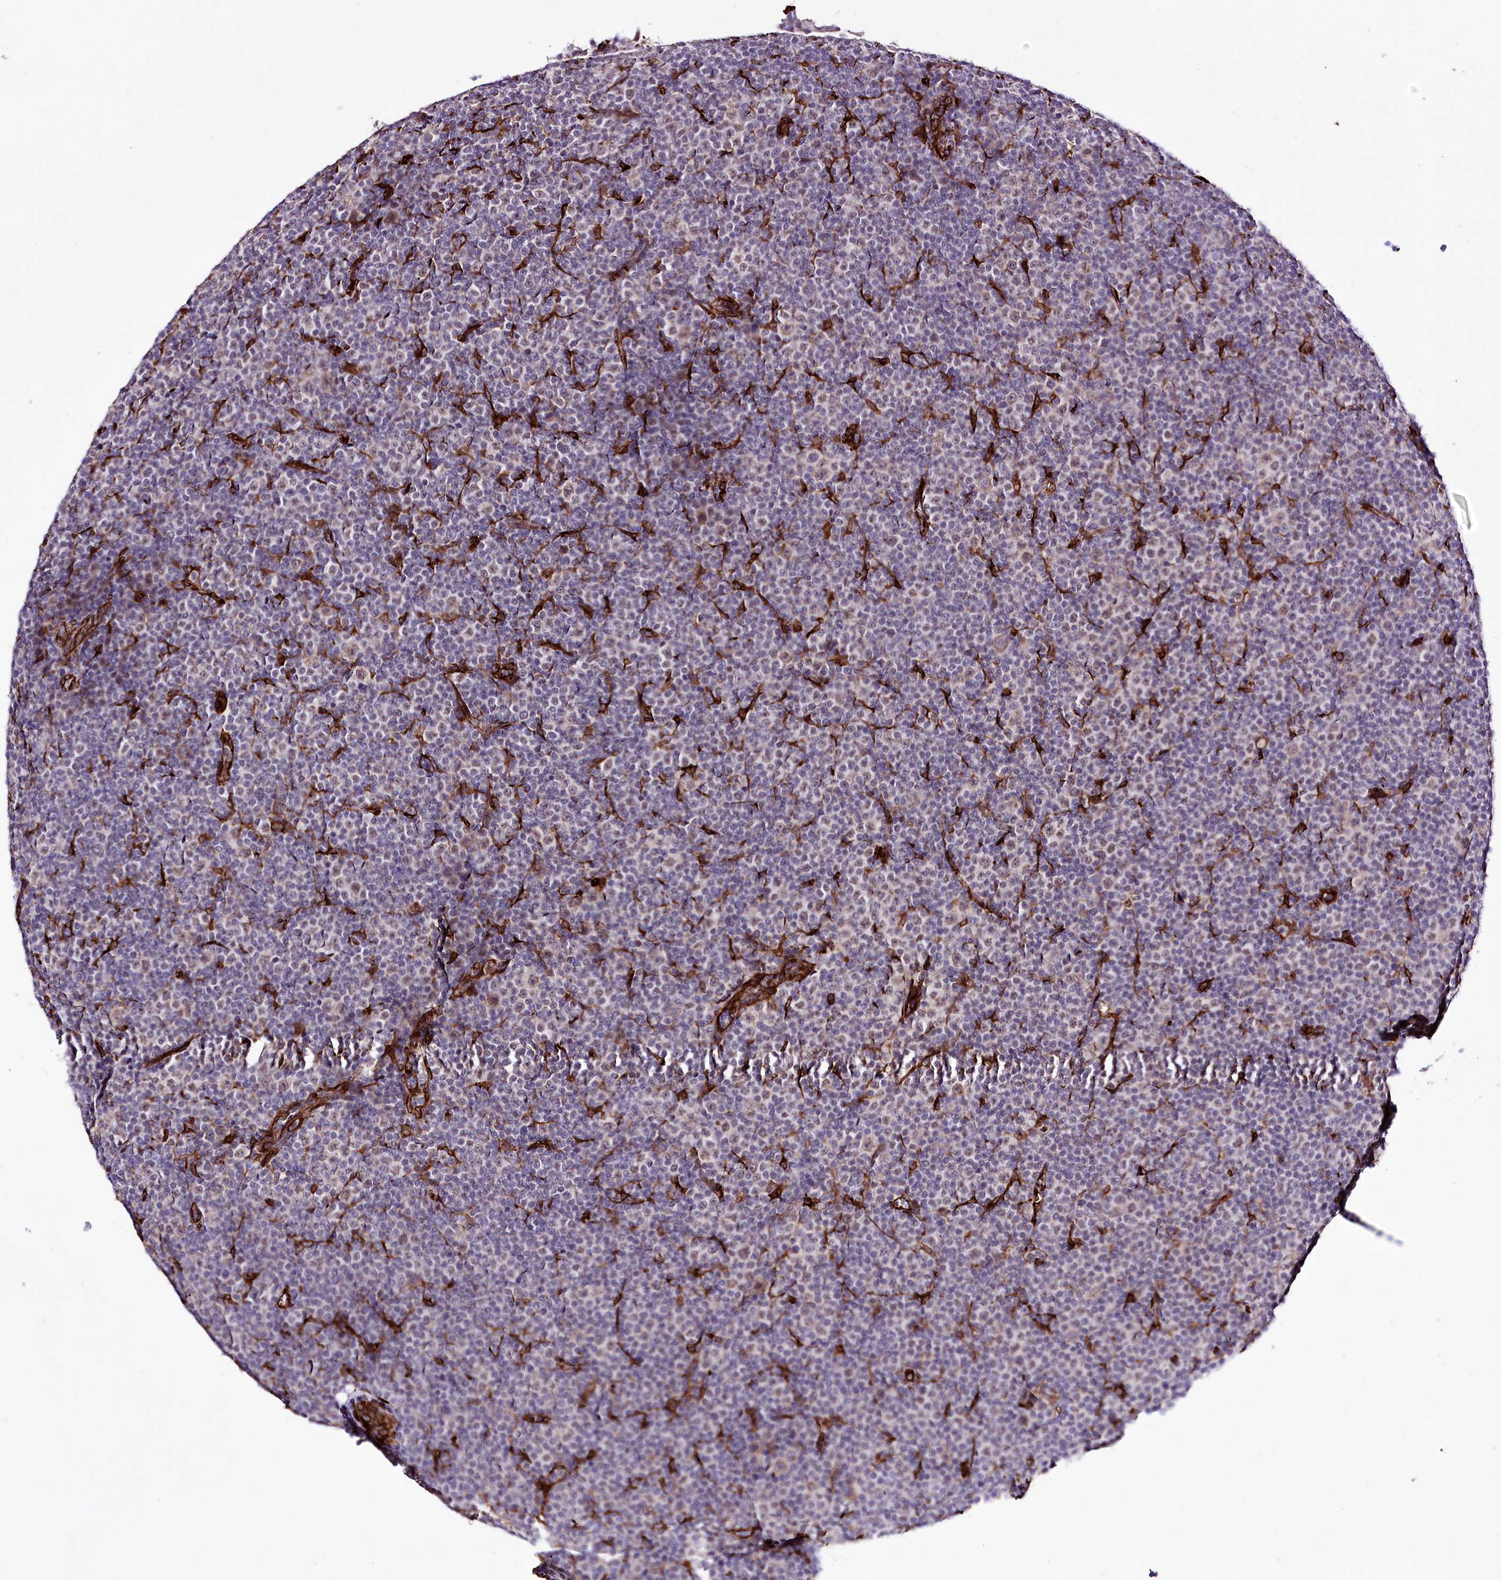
{"staining": {"intensity": "negative", "quantity": "none", "location": "none"}, "tissue": "lymphoma", "cell_type": "Tumor cells", "image_type": "cancer", "snomed": [{"axis": "morphology", "description": "Malignant lymphoma, non-Hodgkin's type, Low grade"}, {"axis": "topography", "description": "Lymph node"}], "caption": "The micrograph displays no significant positivity in tumor cells of lymphoma.", "gene": "WWC1", "patient": {"sex": "female", "age": 67}}